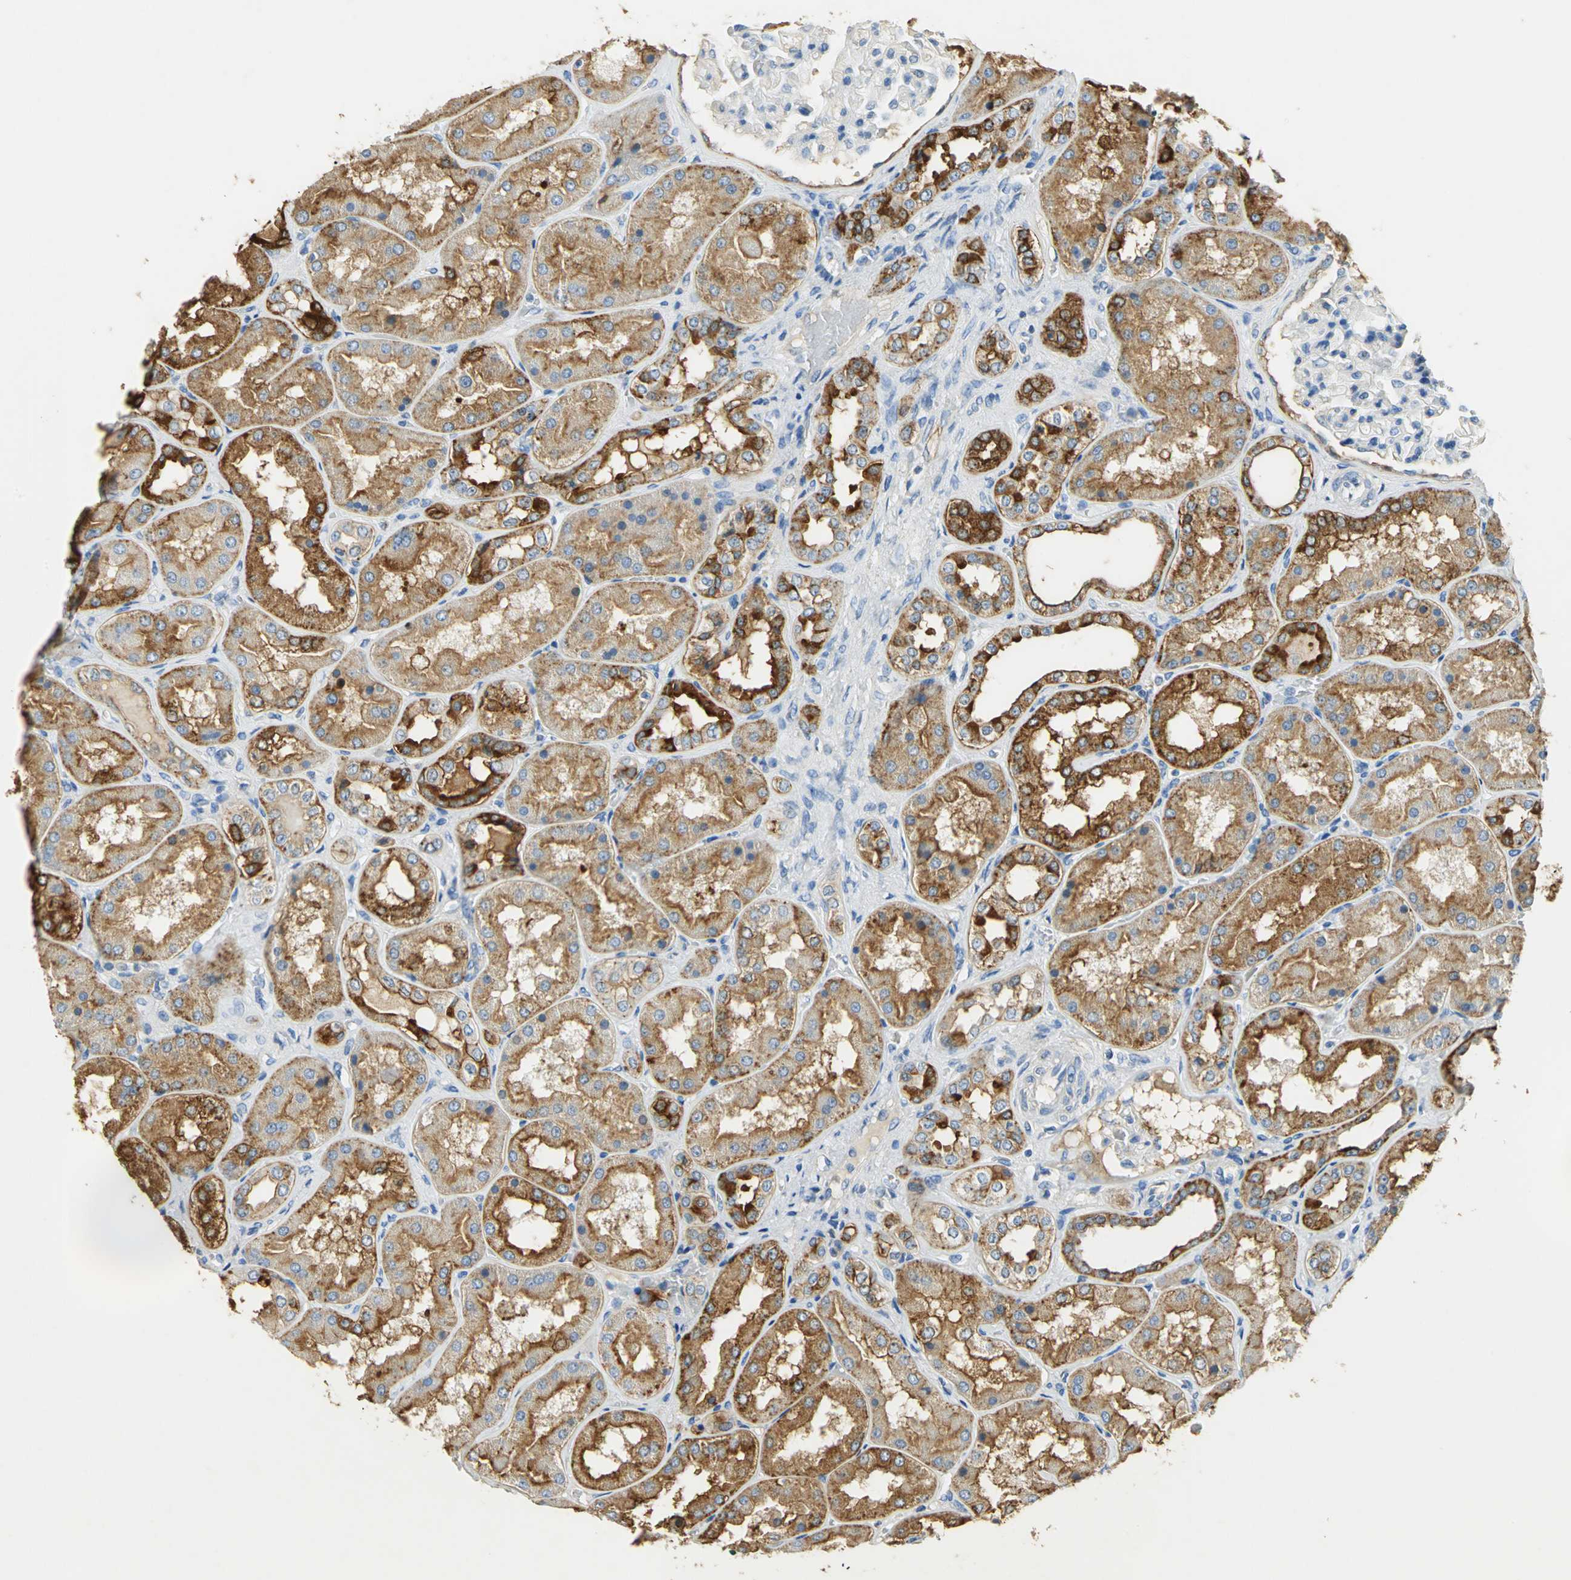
{"staining": {"intensity": "negative", "quantity": "none", "location": "none"}, "tissue": "kidney", "cell_type": "Cells in glomeruli", "image_type": "normal", "snomed": [{"axis": "morphology", "description": "Normal tissue, NOS"}, {"axis": "topography", "description": "Kidney"}], "caption": "Kidney stained for a protein using immunohistochemistry demonstrates no positivity cells in glomeruli.", "gene": "ANXA4", "patient": {"sex": "female", "age": 56}}